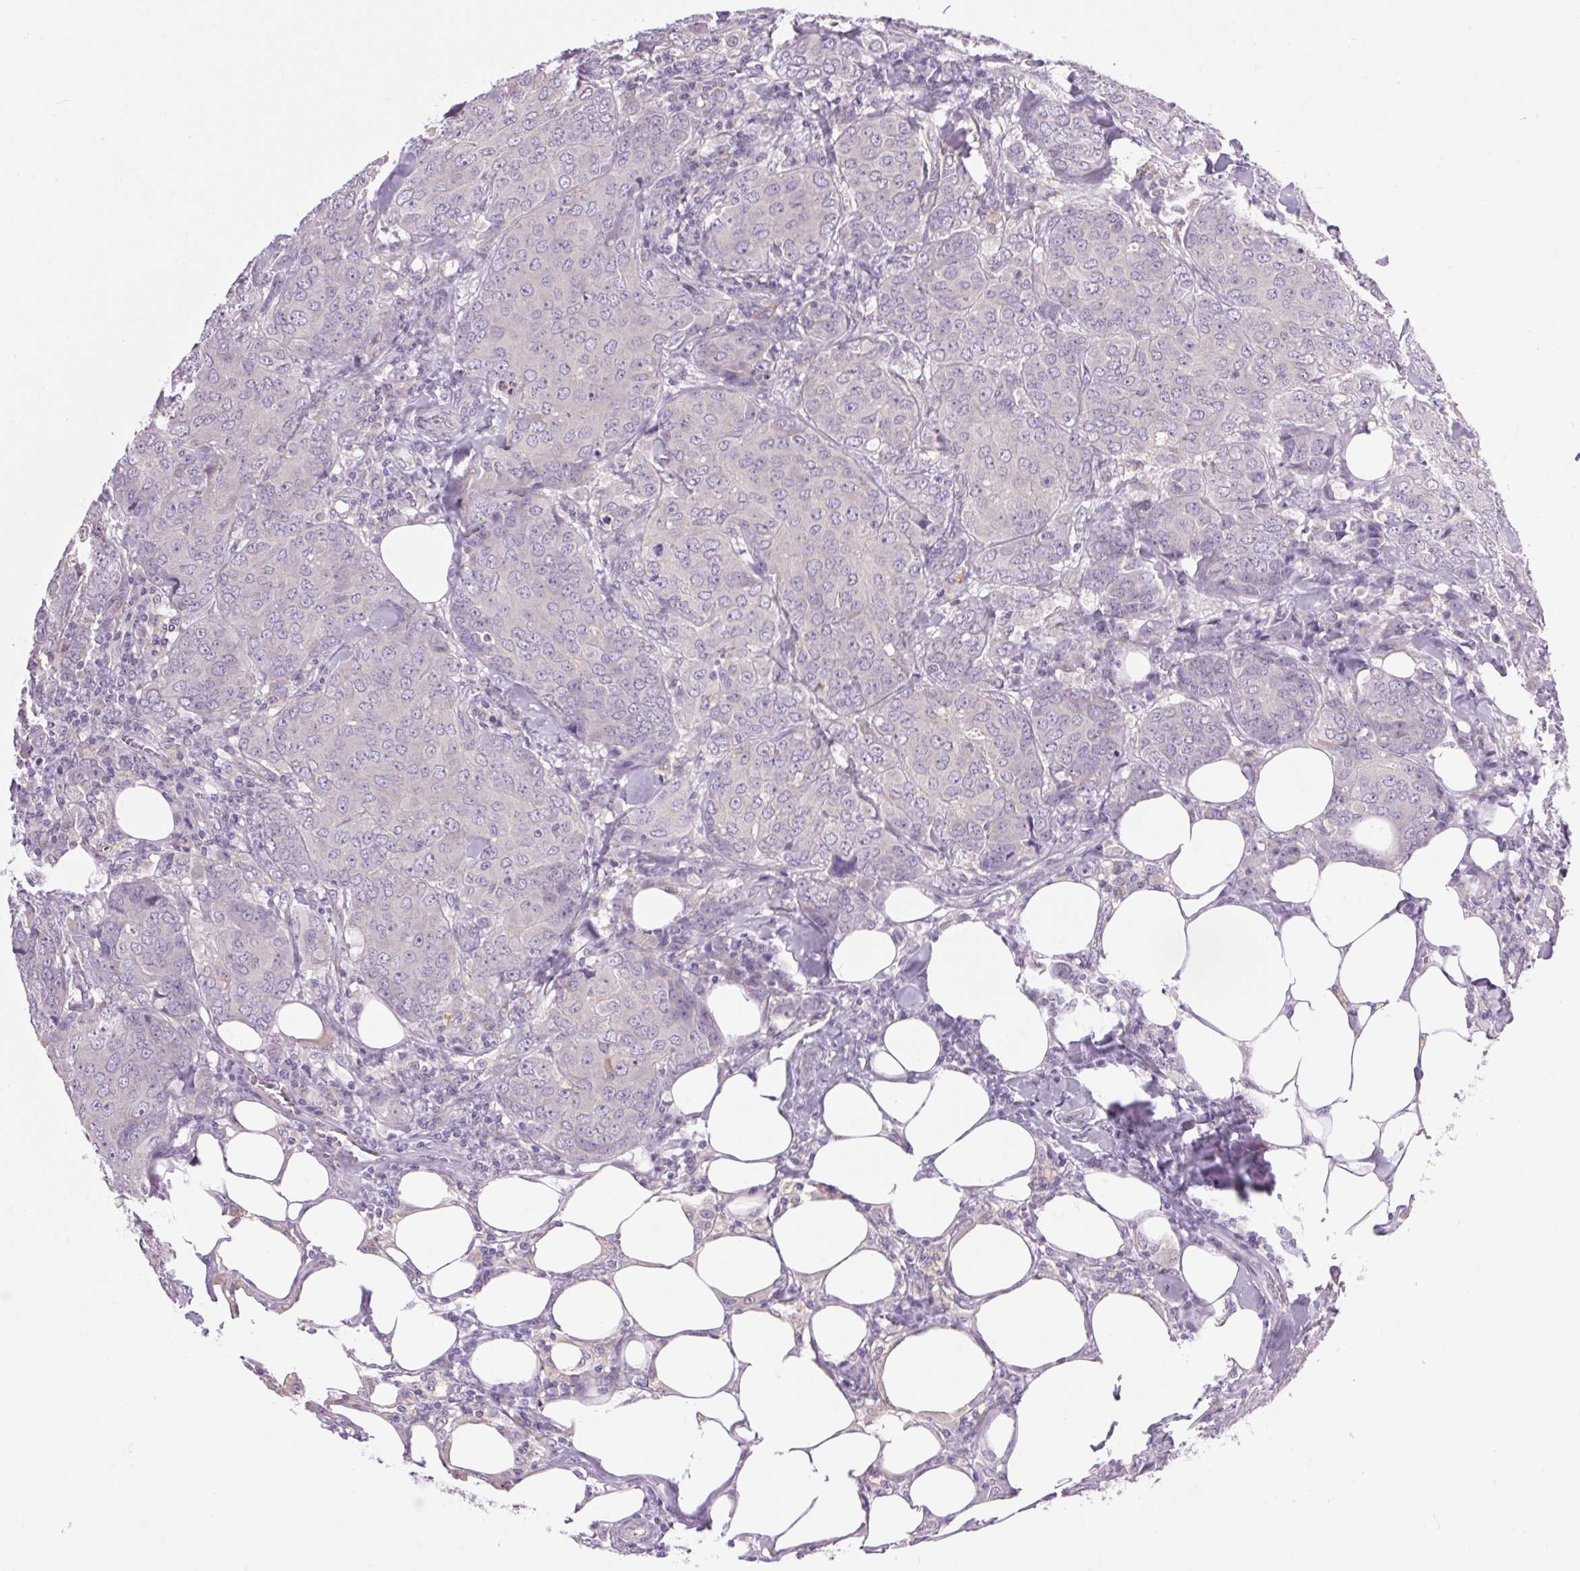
{"staining": {"intensity": "negative", "quantity": "none", "location": "none"}, "tissue": "breast cancer", "cell_type": "Tumor cells", "image_type": "cancer", "snomed": [{"axis": "morphology", "description": "Duct carcinoma"}, {"axis": "topography", "description": "Breast"}], "caption": "Immunohistochemical staining of breast infiltrating ductal carcinoma exhibits no significant expression in tumor cells.", "gene": "TM6SF1", "patient": {"sex": "female", "age": 43}}